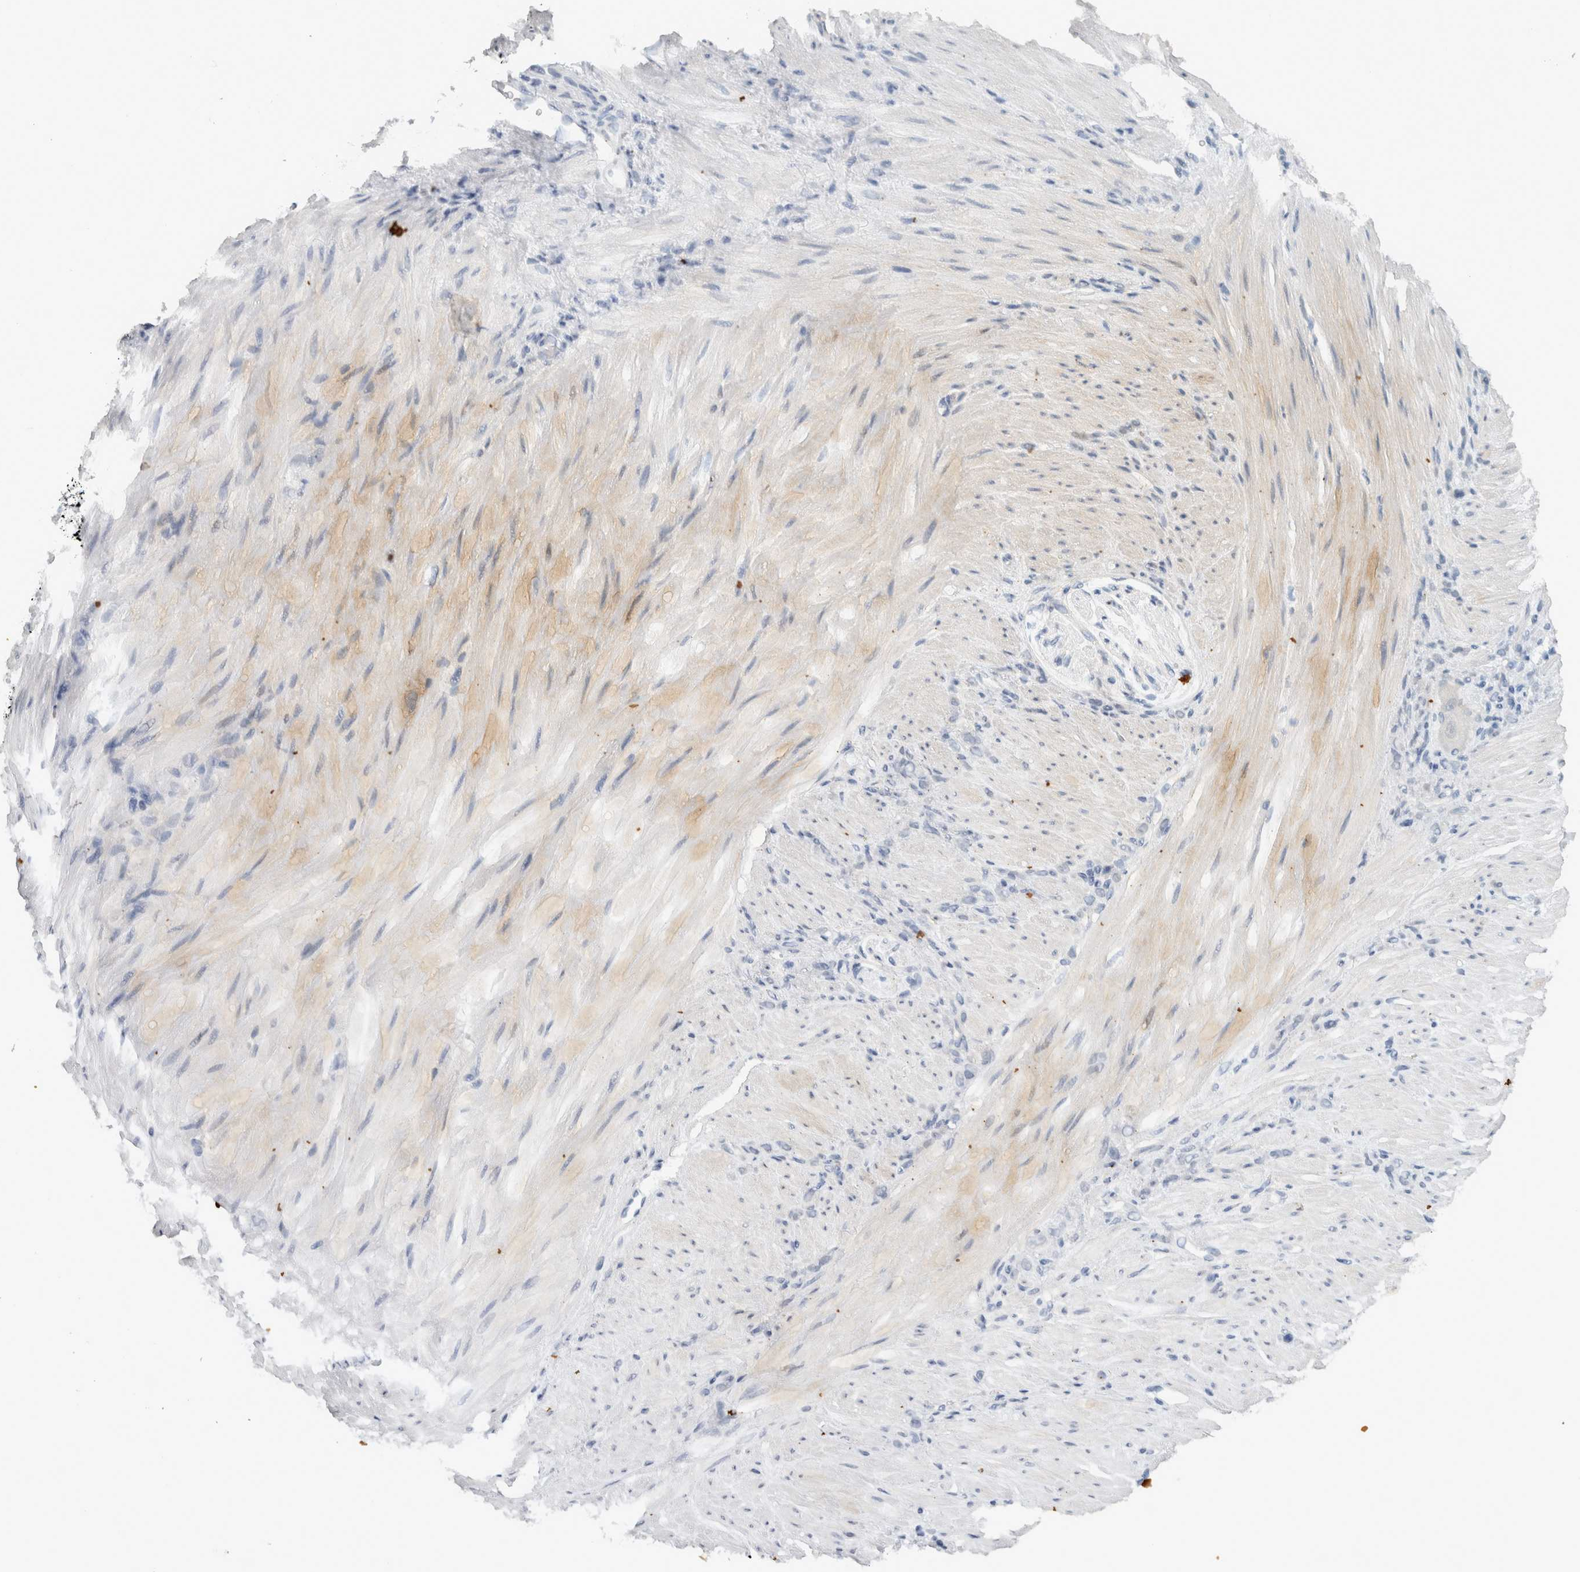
{"staining": {"intensity": "negative", "quantity": "none", "location": "none"}, "tissue": "stomach cancer", "cell_type": "Tumor cells", "image_type": "cancer", "snomed": [{"axis": "morphology", "description": "Normal tissue, NOS"}, {"axis": "morphology", "description": "Adenocarcinoma, NOS"}, {"axis": "topography", "description": "Stomach"}], "caption": "Tumor cells show no significant protein expression in stomach cancer.", "gene": "HAND2", "patient": {"sex": "male", "age": 82}}